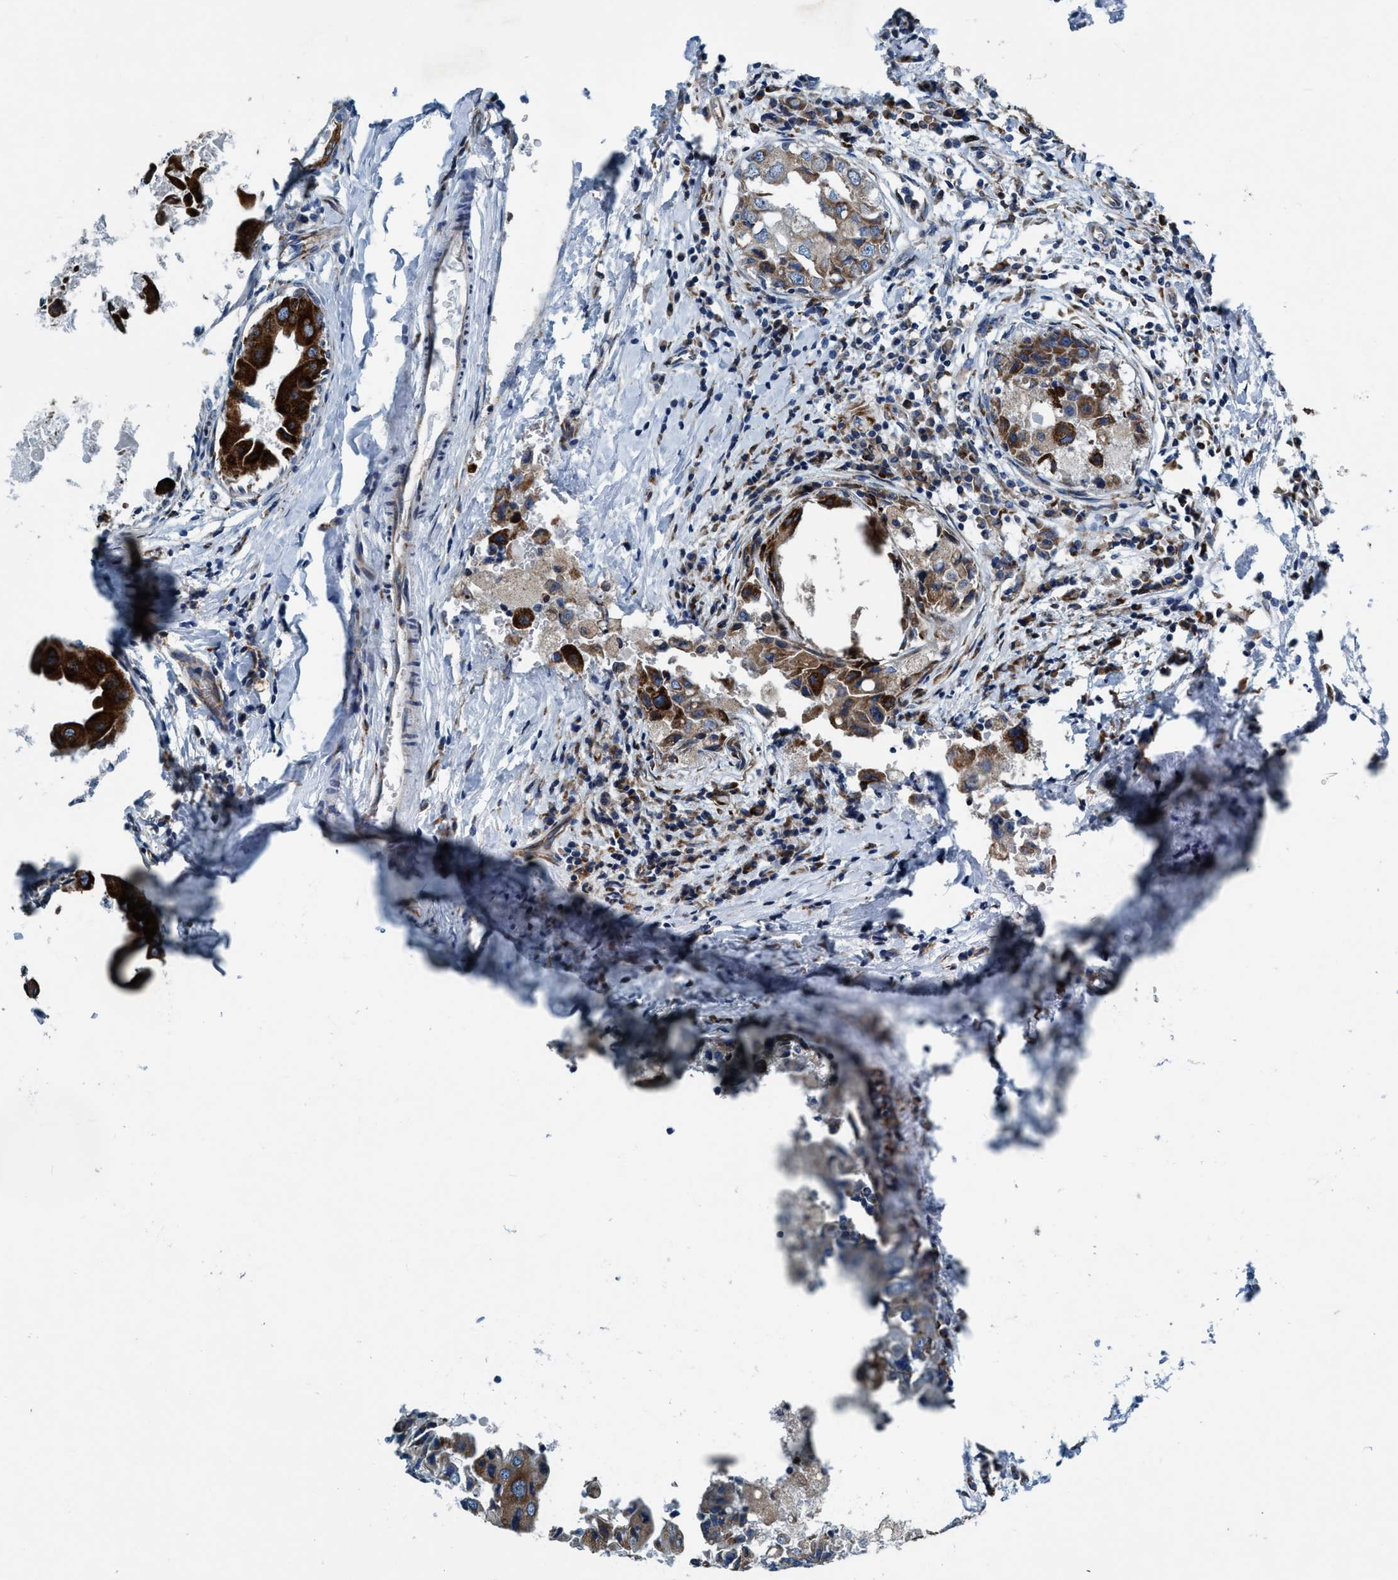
{"staining": {"intensity": "strong", "quantity": "25%-75%", "location": "cytoplasmic/membranous"}, "tissue": "breast cancer", "cell_type": "Tumor cells", "image_type": "cancer", "snomed": [{"axis": "morphology", "description": "Duct carcinoma"}, {"axis": "topography", "description": "Breast"}], "caption": "There is high levels of strong cytoplasmic/membranous expression in tumor cells of breast intraductal carcinoma, as demonstrated by immunohistochemical staining (brown color).", "gene": "ARMC9", "patient": {"sex": "female", "age": 27}}